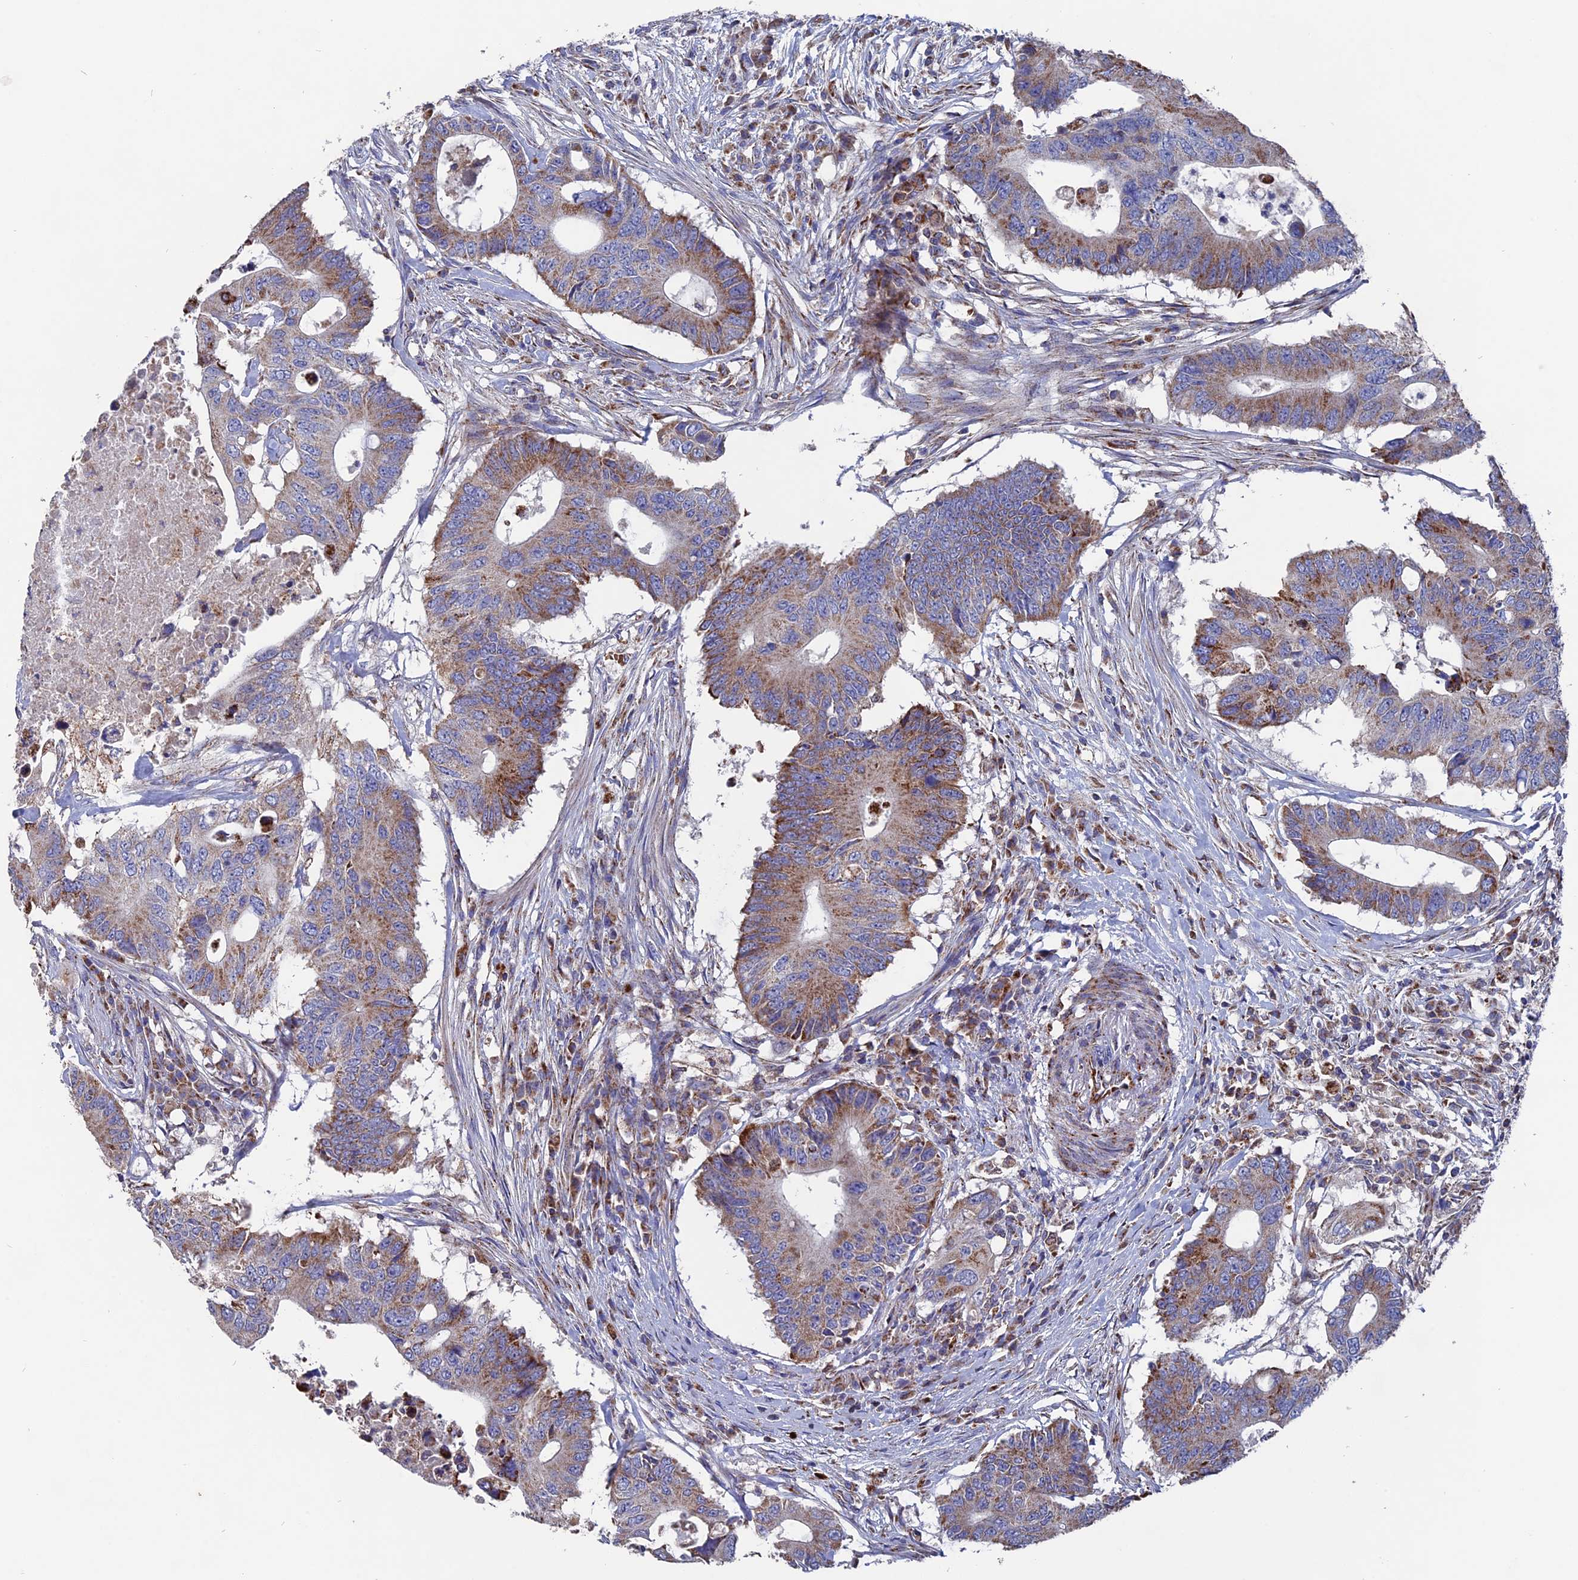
{"staining": {"intensity": "moderate", "quantity": "25%-75%", "location": "cytoplasmic/membranous"}, "tissue": "colorectal cancer", "cell_type": "Tumor cells", "image_type": "cancer", "snomed": [{"axis": "morphology", "description": "Adenocarcinoma, NOS"}, {"axis": "topography", "description": "Colon"}], "caption": "Immunohistochemistry (IHC) of human colorectal cancer (adenocarcinoma) demonstrates medium levels of moderate cytoplasmic/membranous positivity in about 25%-75% of tumor cells.", "gene": "TGFA", "patient": {"sex": "male", "age": 71}}